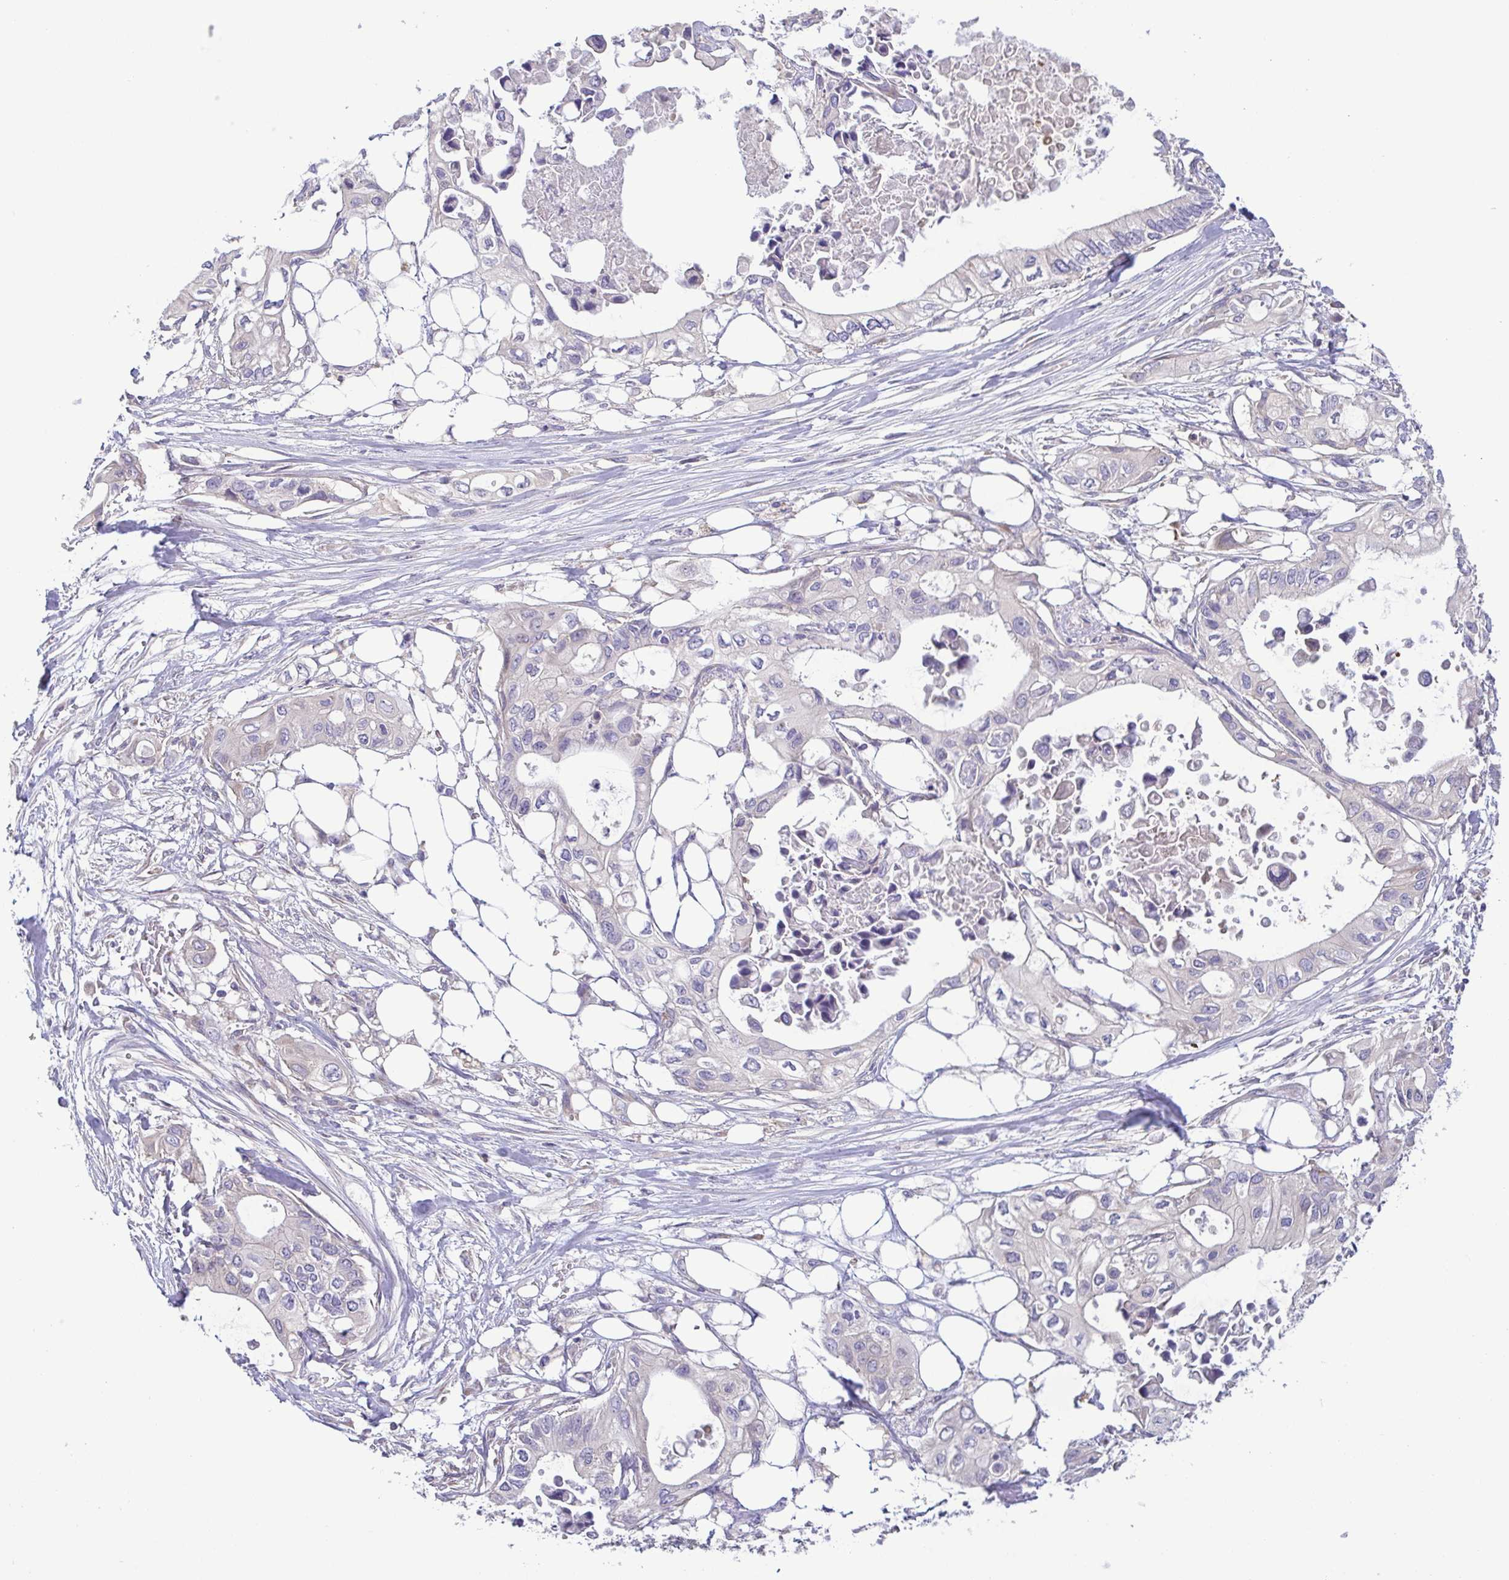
{"staining": {"intensity": "negative", "quantity": "none", "location": "none"}, "tissue": "pancreatic cancer", "cell_type": "Tumor cells", "image_type": "cancer", "snomed": [{"axis": "morphology", "description": "Adenocarcinoma, NOS"}, {"axis": "topography", "description": "Pancreas"}], "caption": "This is an immunohistochemistry (IHC) histopathology image of human pancreatic cancer (adenocarcinoma). There is no expression in tumor cells.", "gene": "LMF2", "patient": {"sex": "female", "age": 63}}